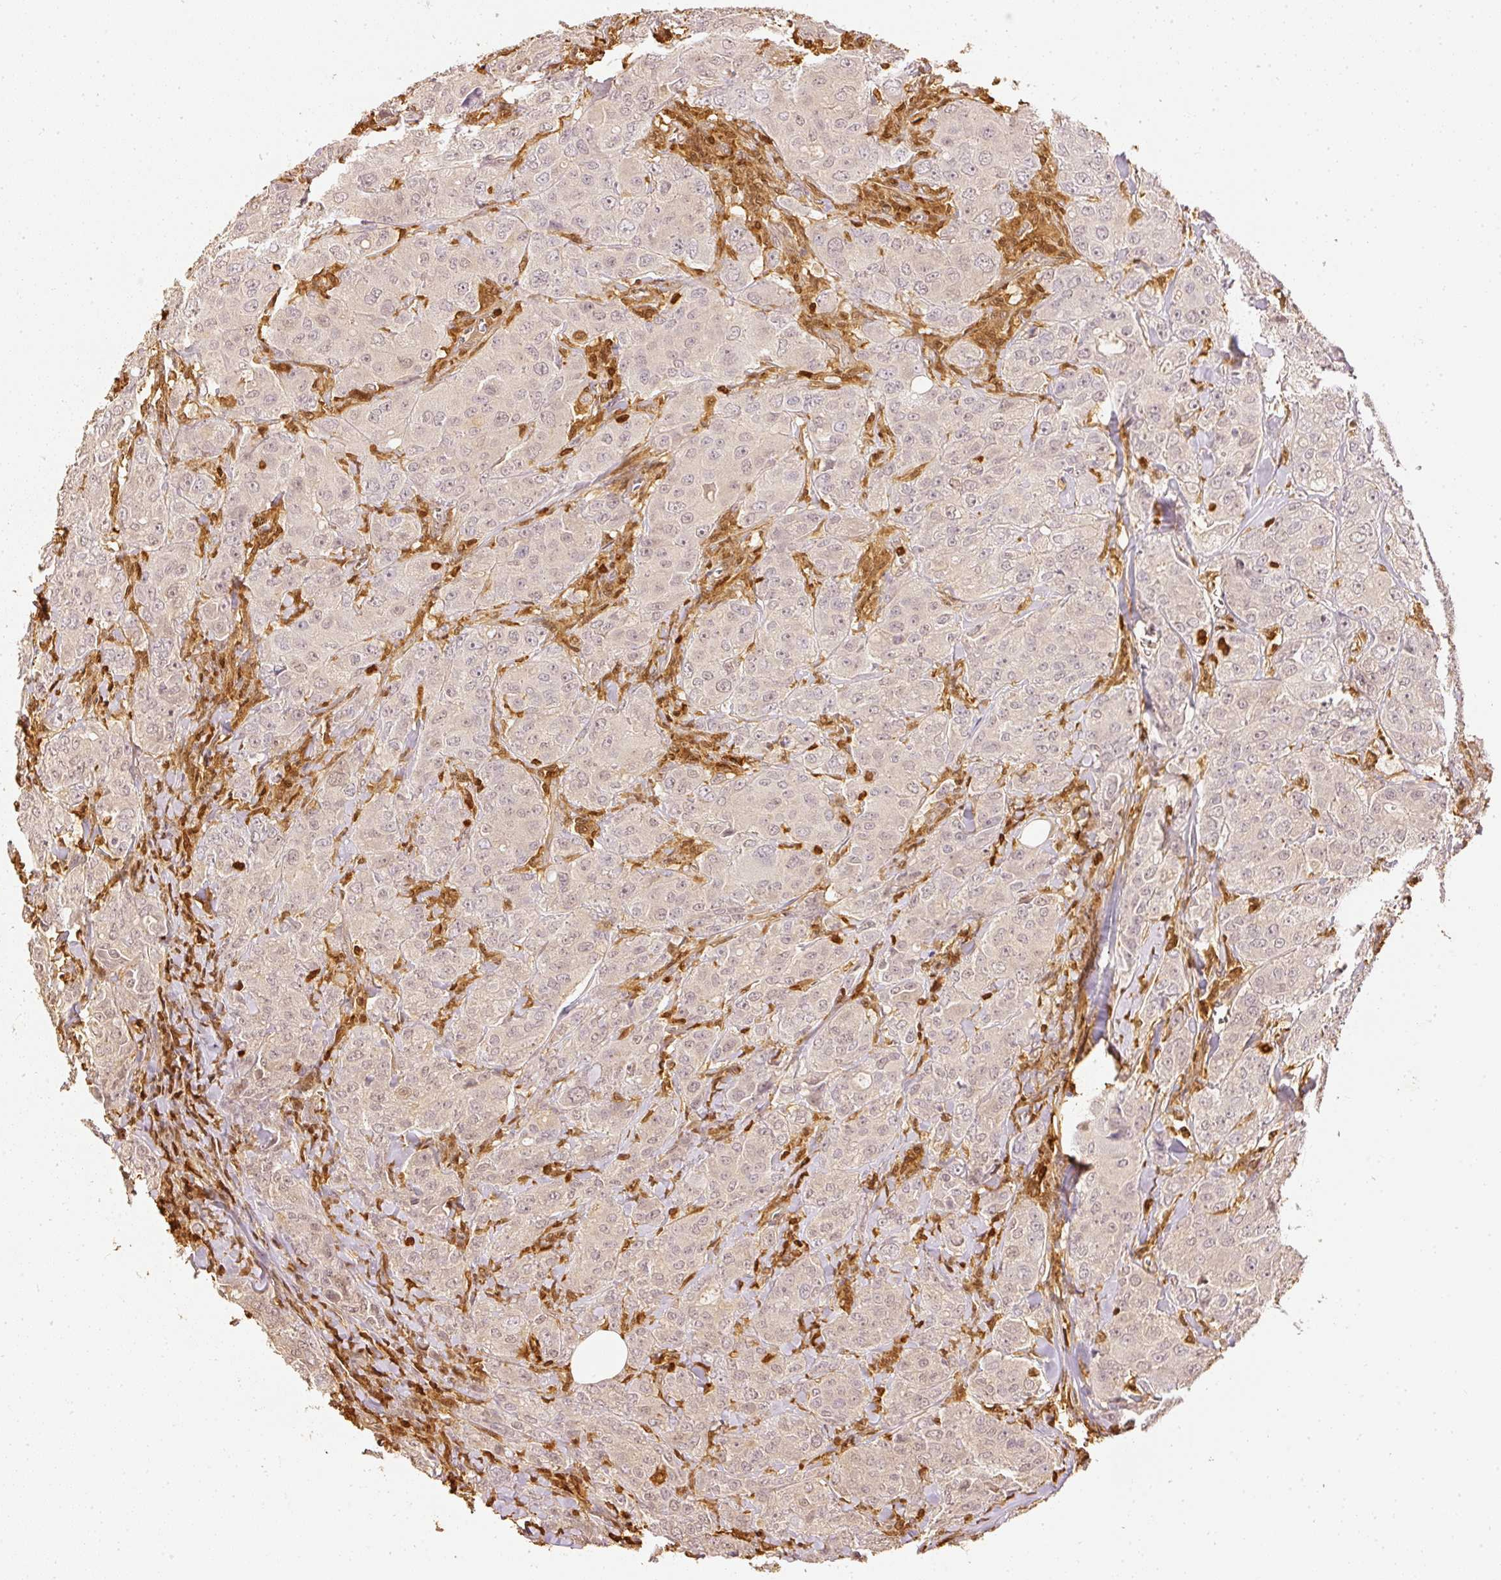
{"staining": {"intensity": "weak", "quantity": "<25%", "location": "nuclear"}, "tissue": "breast cancer", "cell_type": "Tumor cells", "image_type": "cancer", "snomed": [{"axis": "morphology", "description": "Duct carcinoma"}, {"axis": "topography", "description": "Breast"}], "caption": "An image of breast intraductal carcinoma stained for a protein reveals no brown staining in tumor cells.", "gene": "PFN1", "patient": {"sex": "female", "age": 43}}